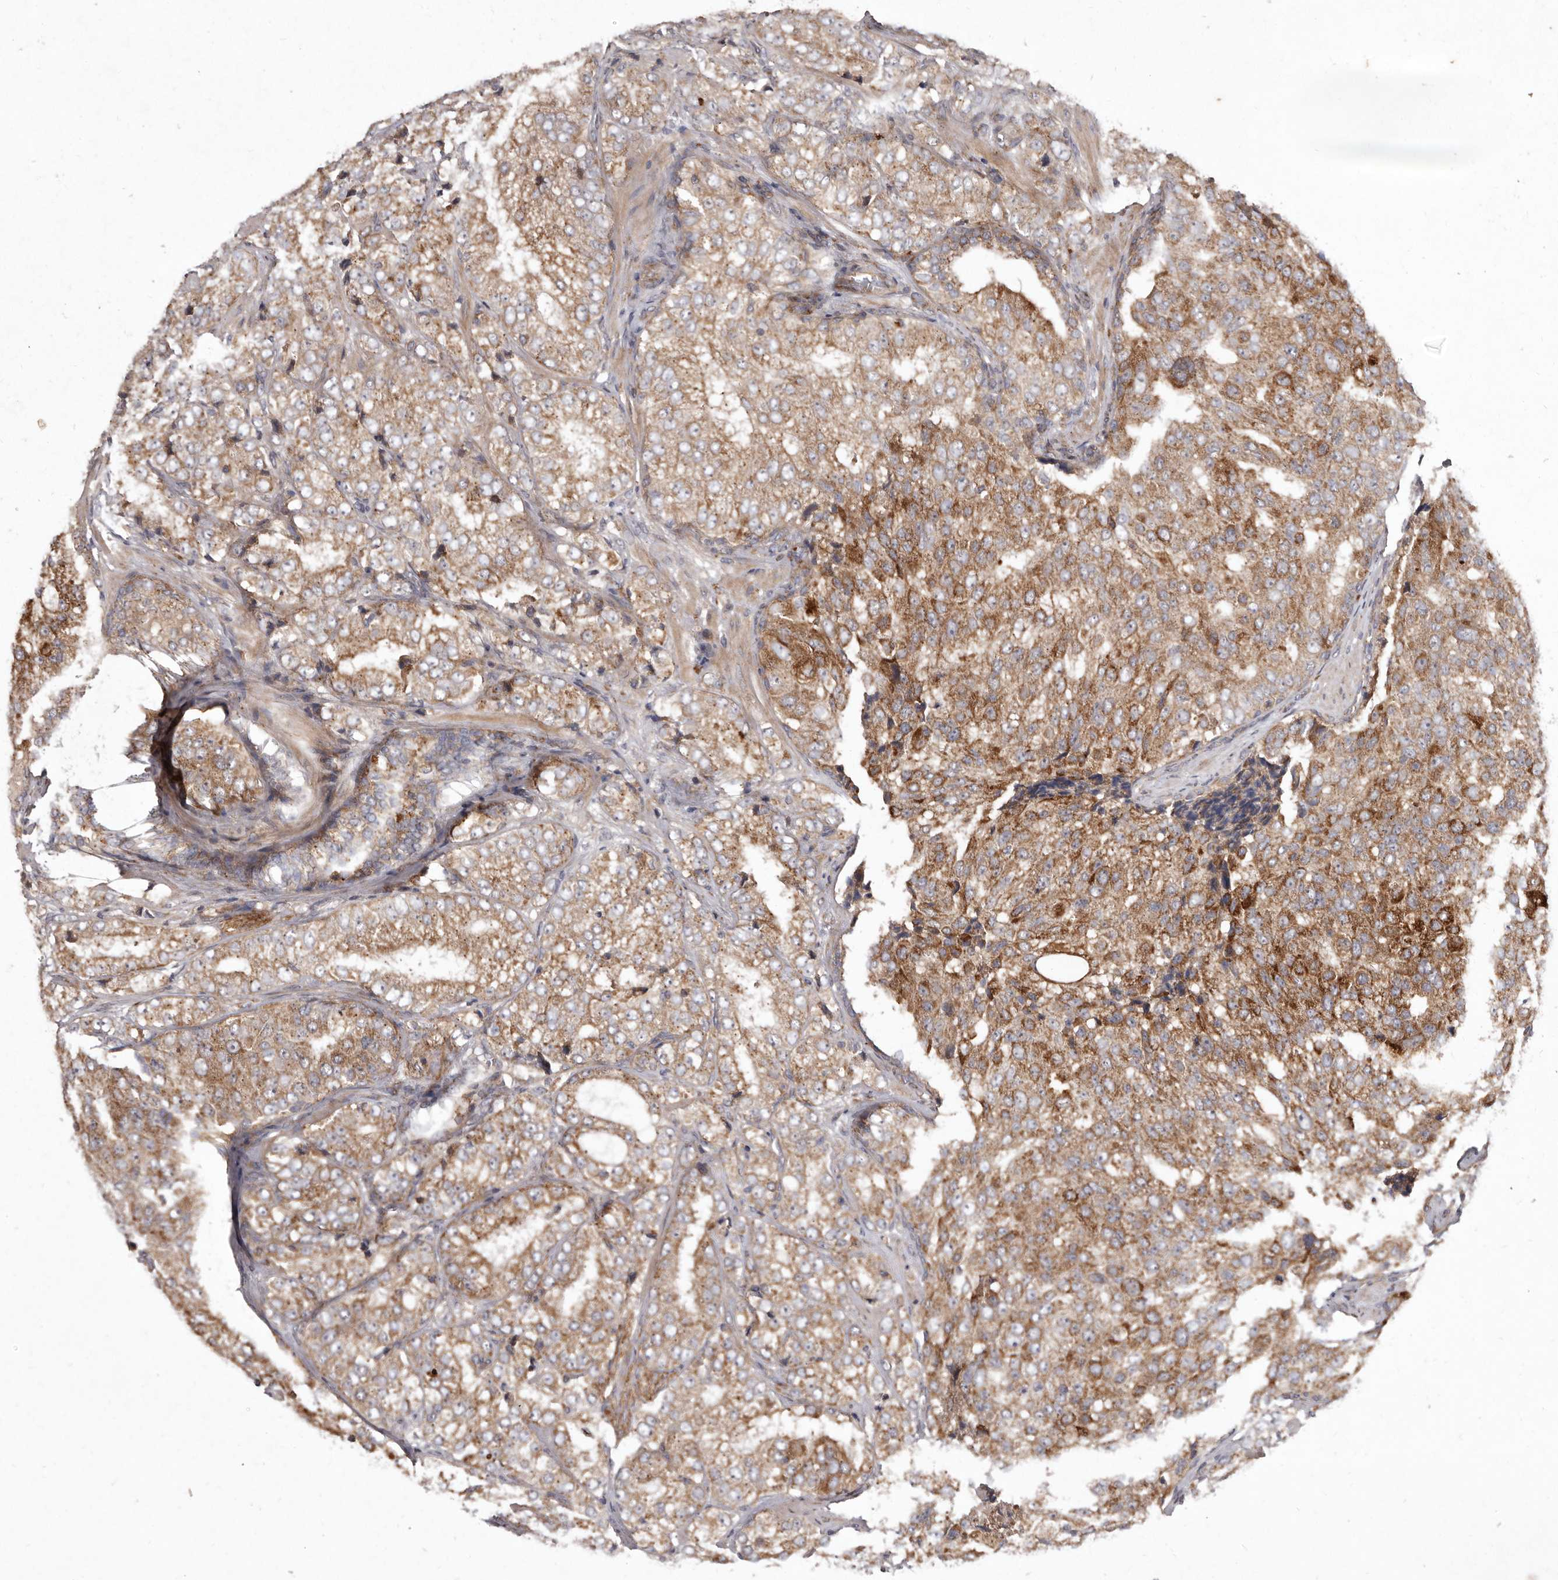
{"staining": {"intensity": "moderate", "quantity": ">75%", "location": "cytoplasmic/membranous"}, "tissue": "prostate cancer", "cell_type": "Tumor cells", "image_type": "cancer", "snomed": [{"axis": "morphology", "description": "Adenocarcinoma, High grade"}, {"axis": "topography", "description": "Prostate"}], "caption": "The photomicrograph reveals a brown stain indicating the presence of a protein in the cytoplasmic/membranous of tumor cells in prostate cancer (adenocarcinoma (high-grade)).", "gene": "FLAD1", "patient": {"sex": "male", "age": 58}}